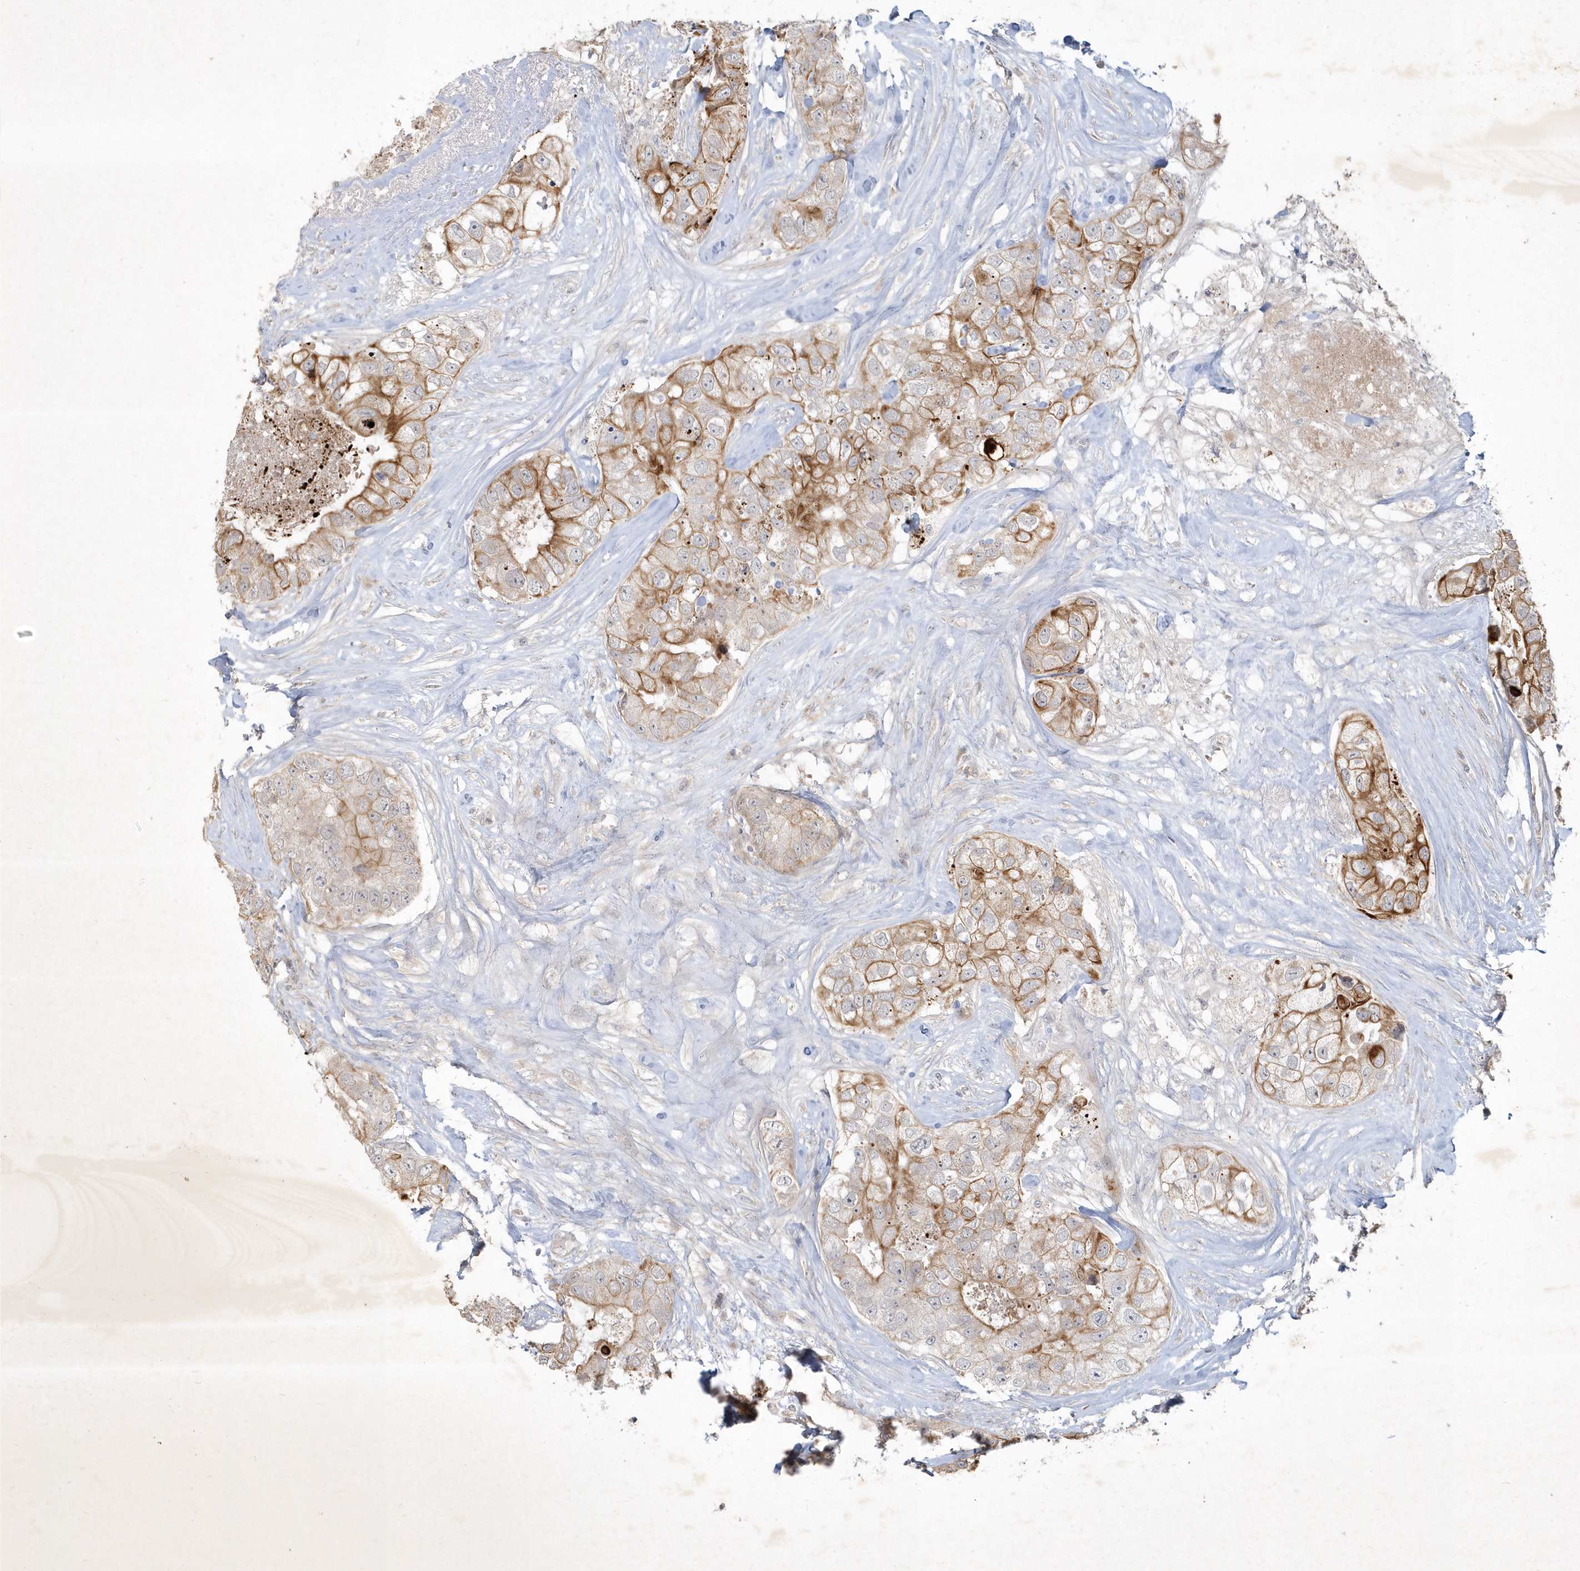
{"staining": {"intensity": "moderate", "quantity": "25%-75%", "location": "cytoplasmic/membranous"}, "tissue": "breast cancer", "cell_type": "Tumor cells", "image_type": "cancer", "snomed": [{"axis": "morphology", "description": "Duct carcinoma"}, {"axis": "topography", "description": "Breast"}], "caption": "Moderate cytoplasmic/membranous staining for a protein is present in approximately 25%-75% of tumor cells of breast intraductal carcinoma using immunohistochemistry (IHC).", "gene": "BOD1", "patient": {"sex": "female", "age": 62}}